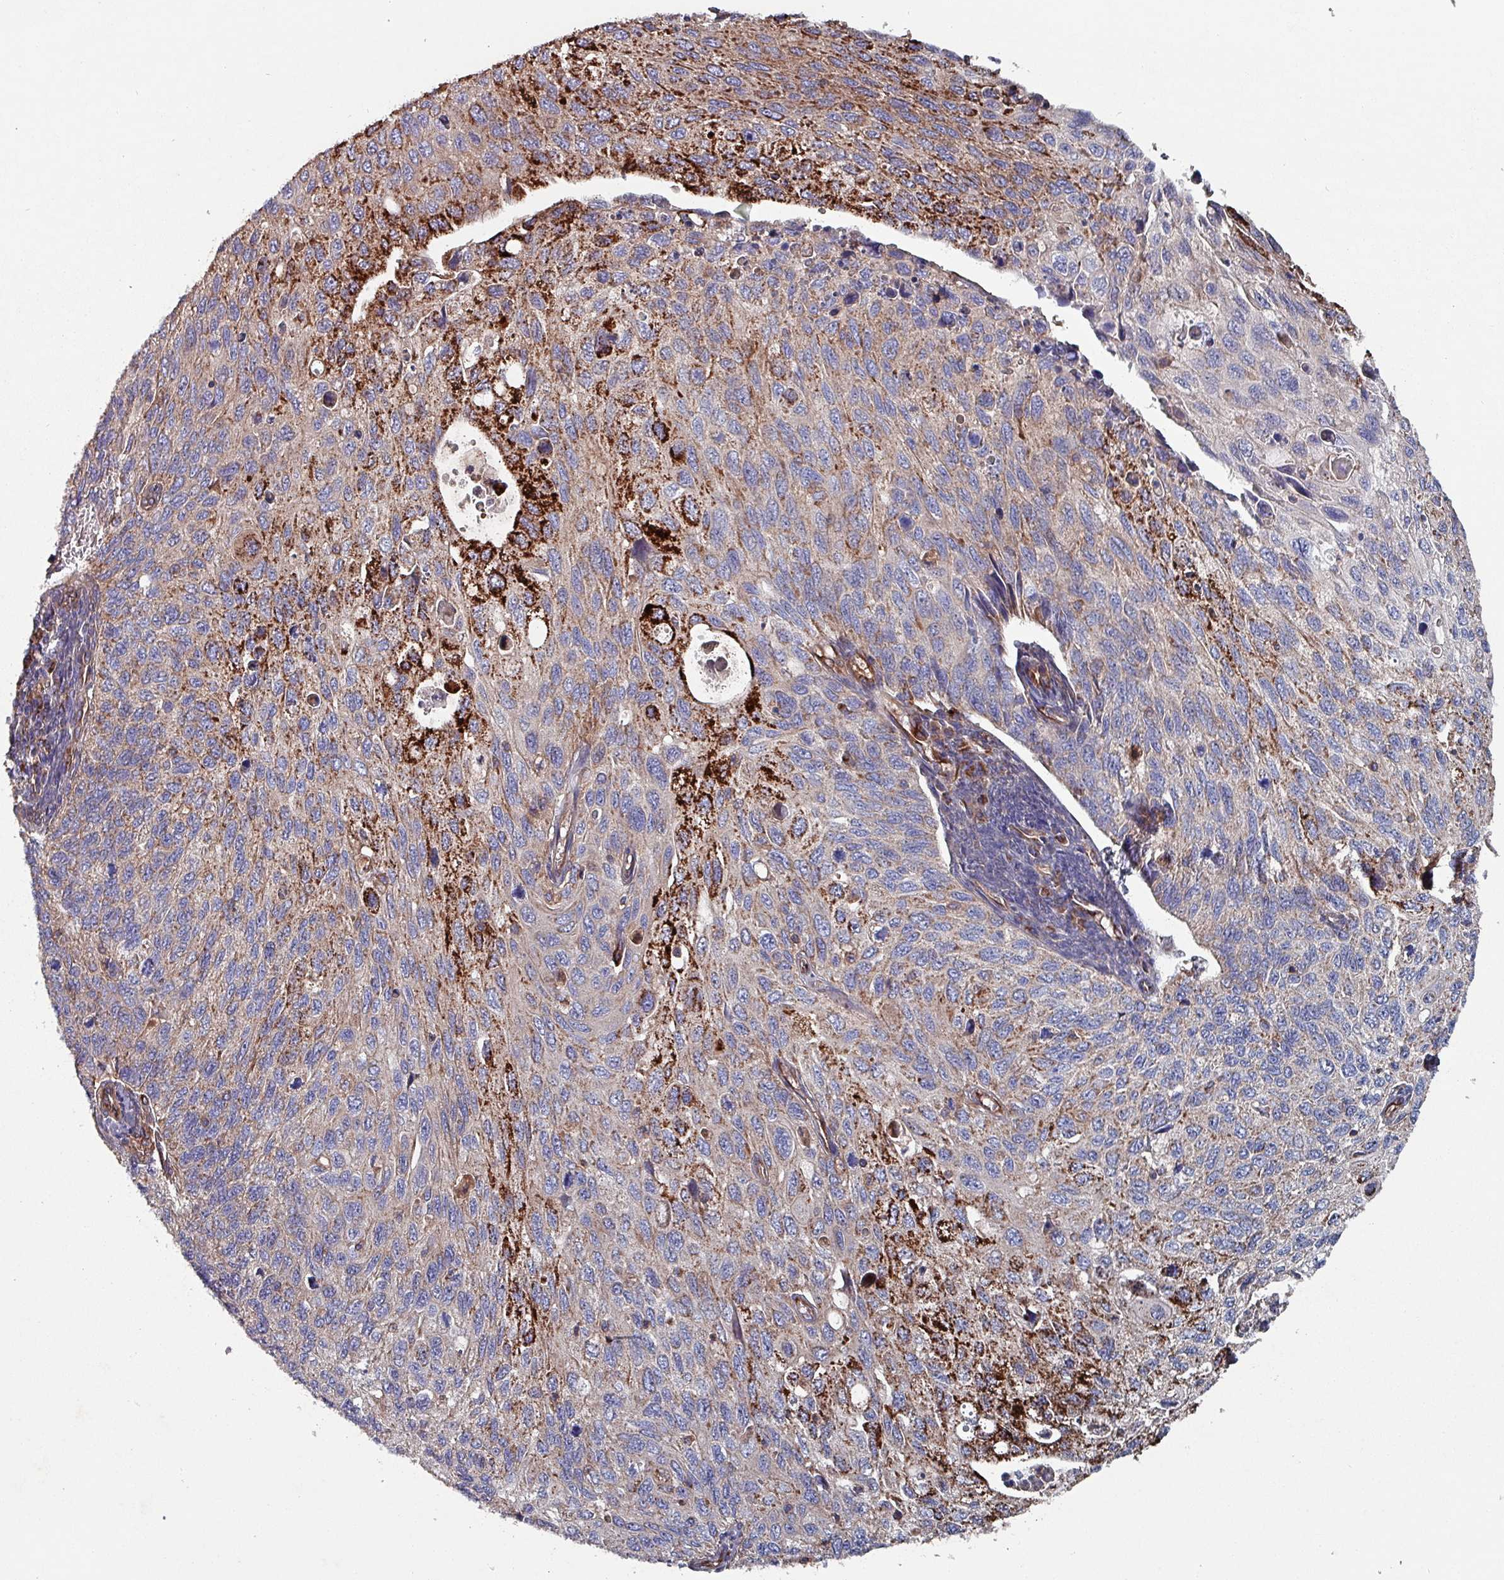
{"staining": {"intensity": "strong", "quantity": "<25%", "location": "cytoplasmic/membranous"}, "tissue": "cervical cancer", "cell_type": "Tumor cells", "image_type": "cancer", "snomed": [{"axis": "morphology", "description": "Squamous cell carcinoma, NOS"}, {"axis": "topography", "description": "Cervix"}], "caption": "DAB (3,3'-diaminobenzidine) immunohistochemical staining of human squamous cell carcinoma (cervical) demonstrates strong cytoplasmic/membranous protein staining in approximately <25% of tumor cells. (DAB (3,3'-diaminobenzidine) IHC with brightfield microscopy, high magnification).", "gene": "ANO10", "patient": {"sex": "female", "age": 70}}